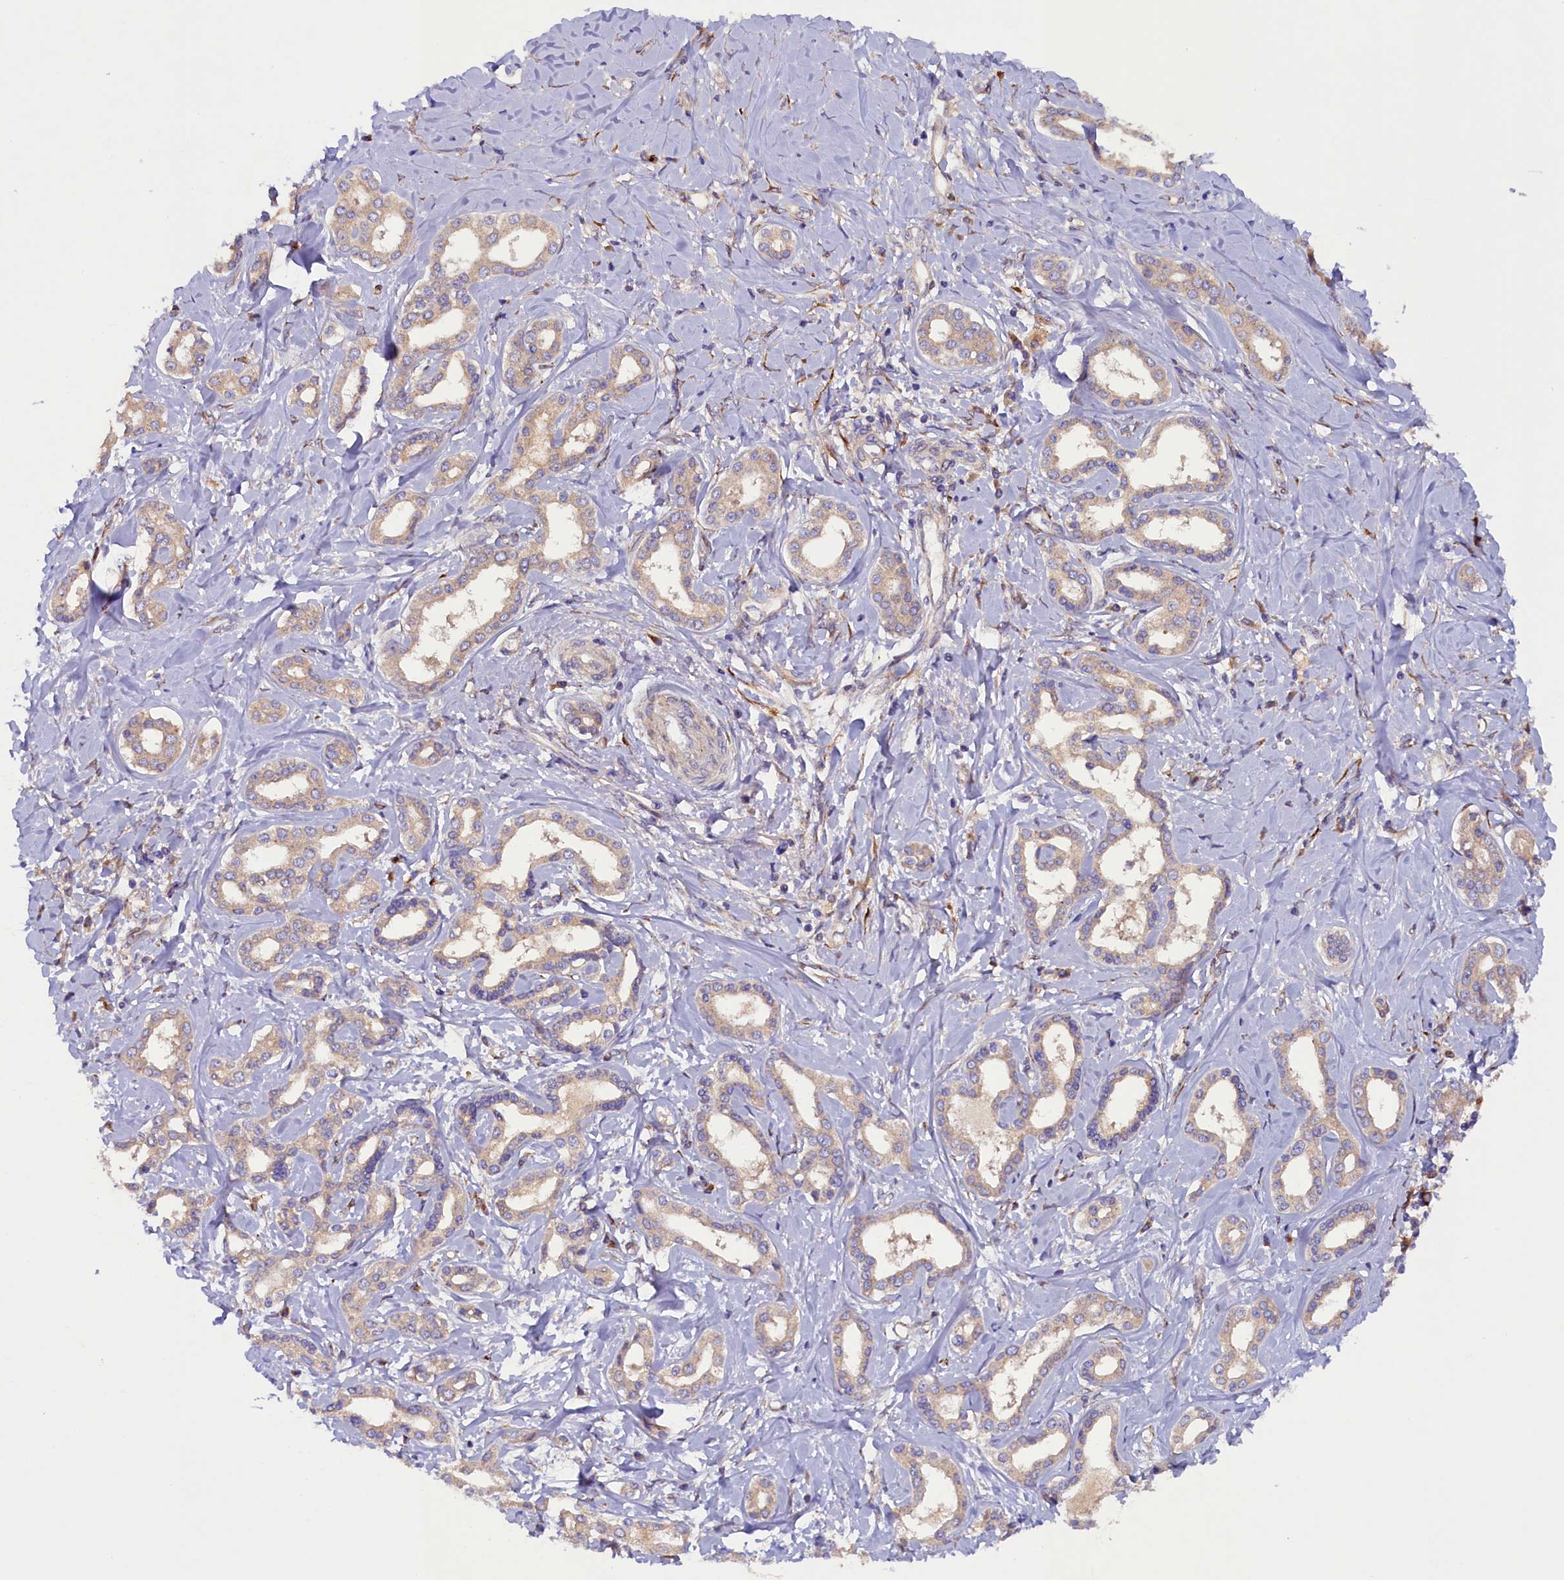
{"staining": {"intensity": "weak", "quantity": ">75%", "location": "cytoplasmic/membranous"}, "tissue": "liver cancer", "cell_type": "Tumor cells", "image_type": "cancer", "snomed": [{"axis": "morphology", "description": "Cholangiocarcinoma"}, {"axis": "topography", "description": "Liver"}], "caption": "Immunohistochemical staining of liver cancer displays low levels of weak cytoplasmic/membranous expression in approximately >75% of tumor cells.", "gene": "ARRDC4", "patient": {"sex": "female", "age": 77}}